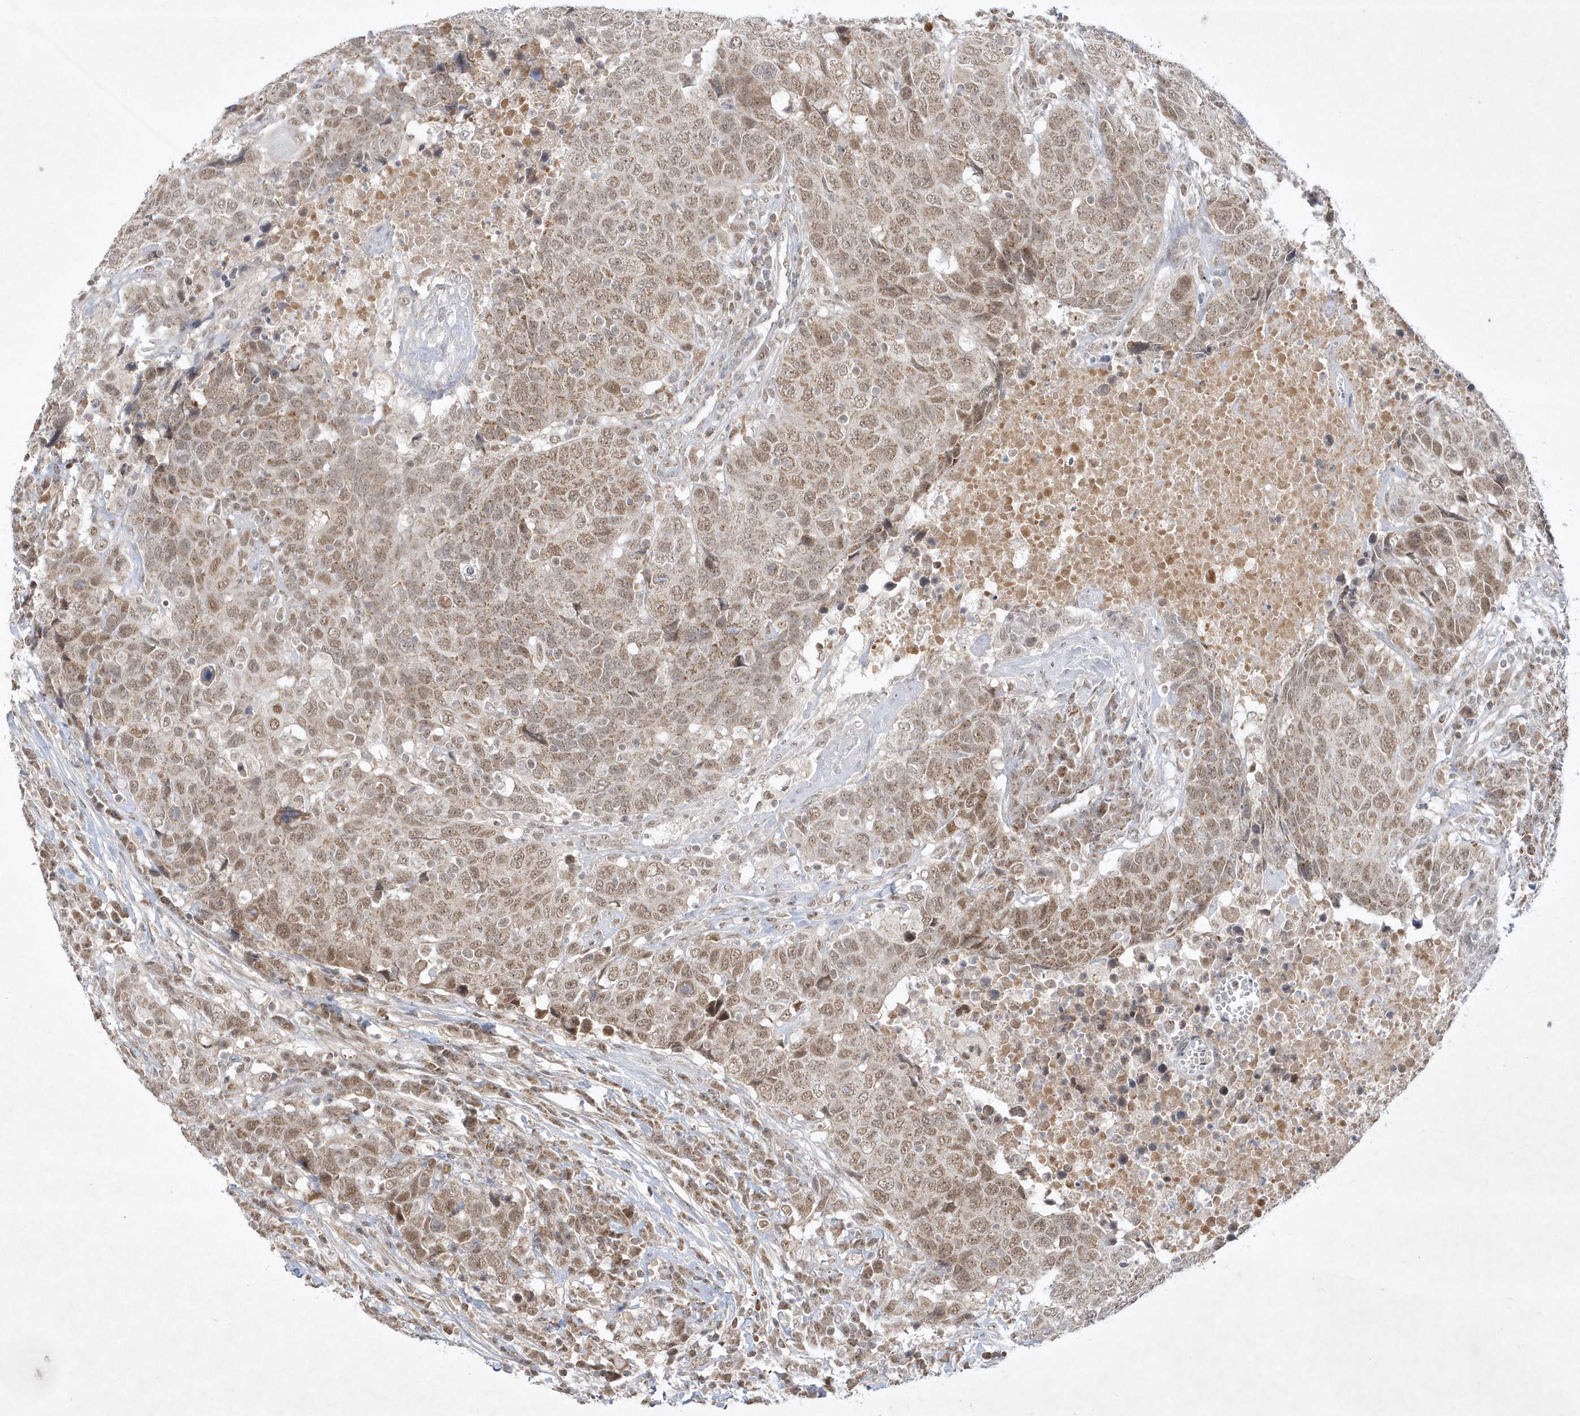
{"staining": {"intensity": "weak", "quantity": ">75%", "location": "nuclear"}, "tissue": "head and neck cancer", "cell_type": "Tumor cells", "image_type": "cancer", "snomed": [{"axis": "morphology", "description": "Squamous cell carcinoma, NOS"}, {"axis": "topography", "description": "Head-Neck"}], "caption": "There is low levels of weak nuclear expression in tumor cells of head and neck cancer (squamous cell carcinoma), as demonstrated by immunohistochemical staining (brown color).", "gene": "CPSF3", "patient": {"sex": "male", "age": 66}}